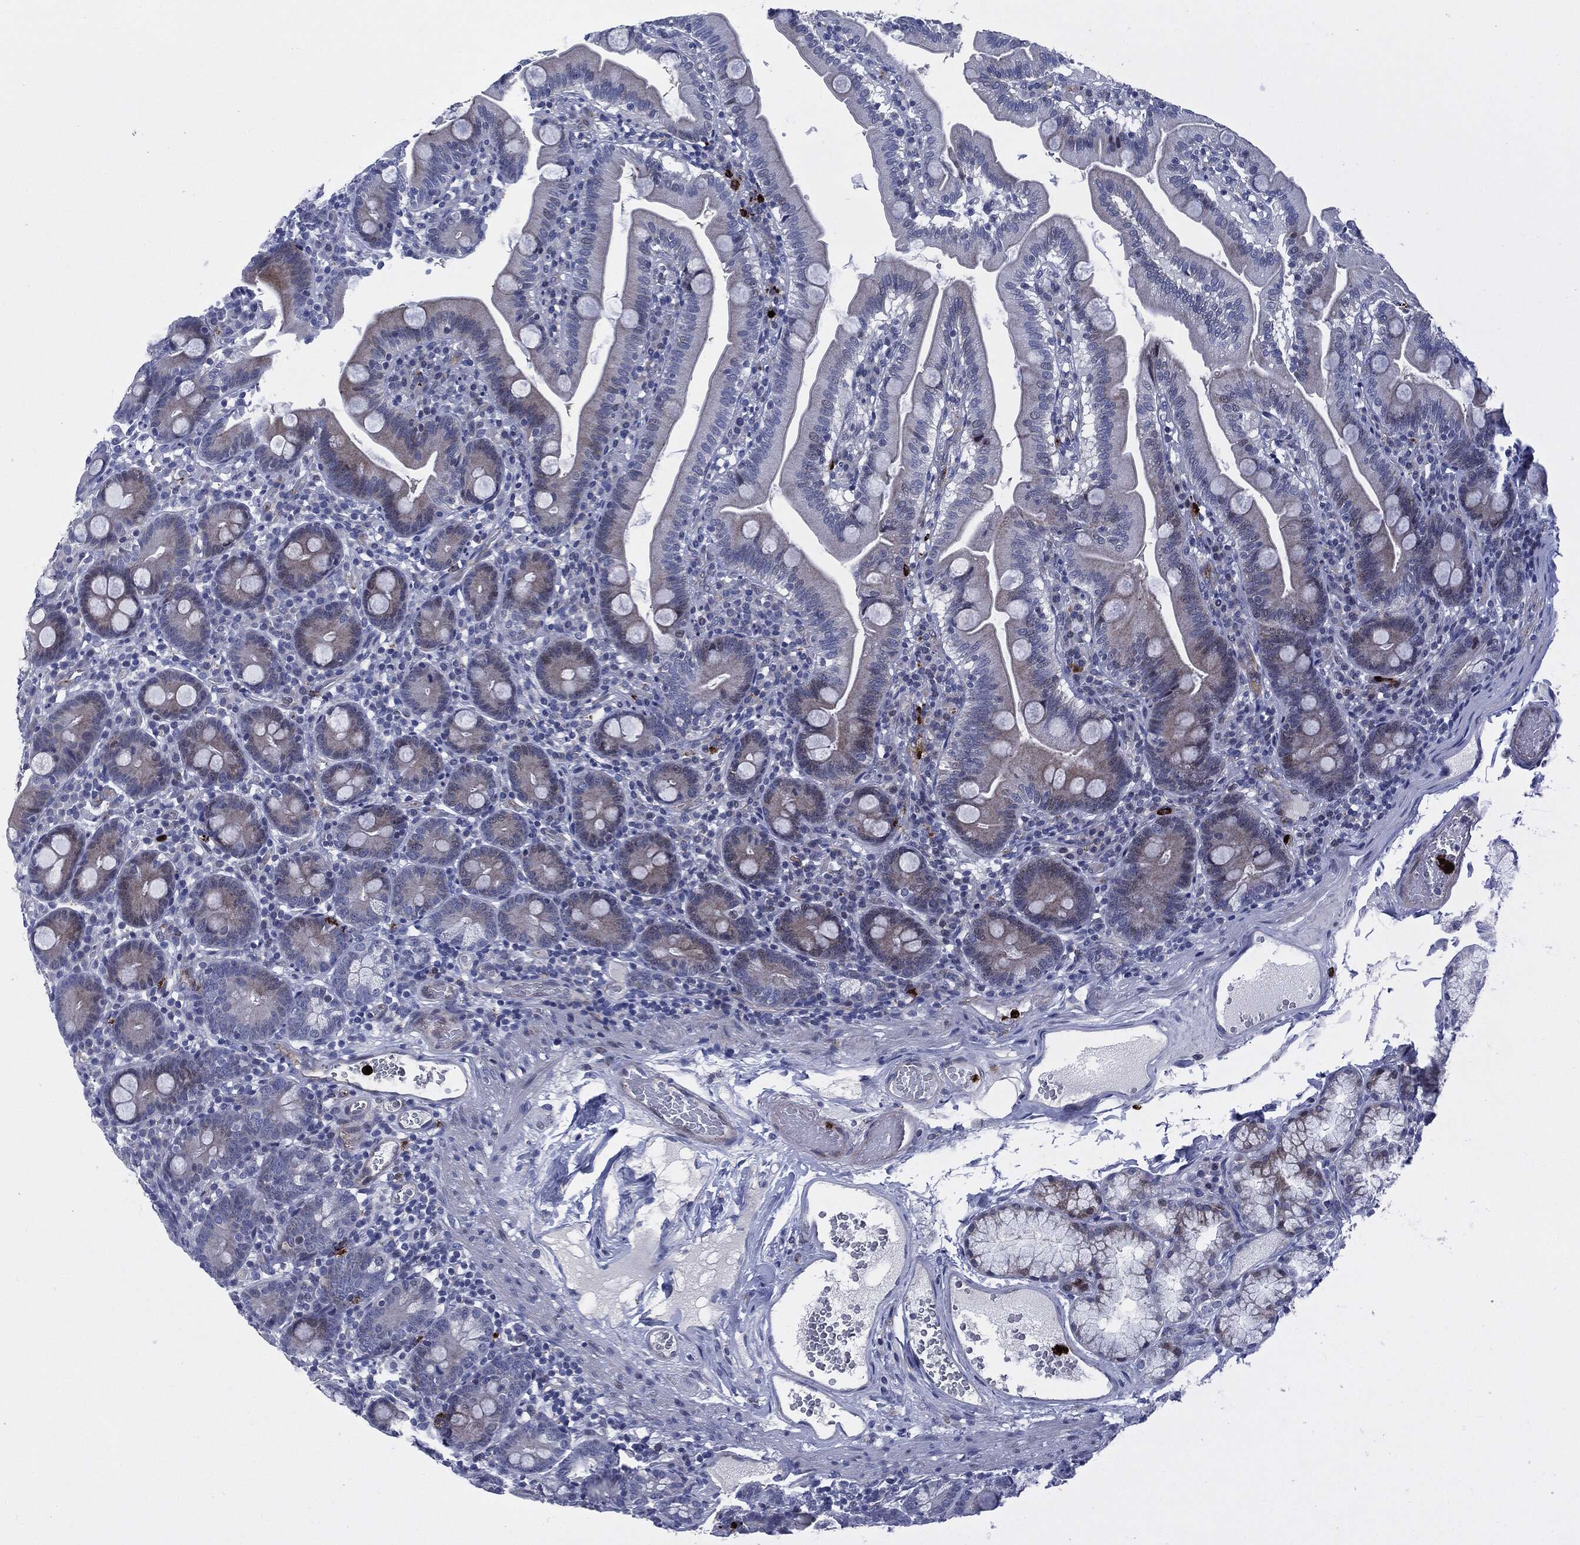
{"staining": {"intensity": "weak", "quantity": "<25%", "location": "cytoplasmic/membranous,nuclear"}, "tissue": "duodenum", "cell_type": "Glandular cells", "image_type": "normal", "snomed": [{"axis": "morphology", "description": "Normal tissue, NOS"}, {"axis": "topography", "description": "Duodenum"}], "caption": "Glandular cells show no significant positivity in unremarkable duodenum.", "gene": "MPO", "patient": {"sex": "female", "age": 67}}